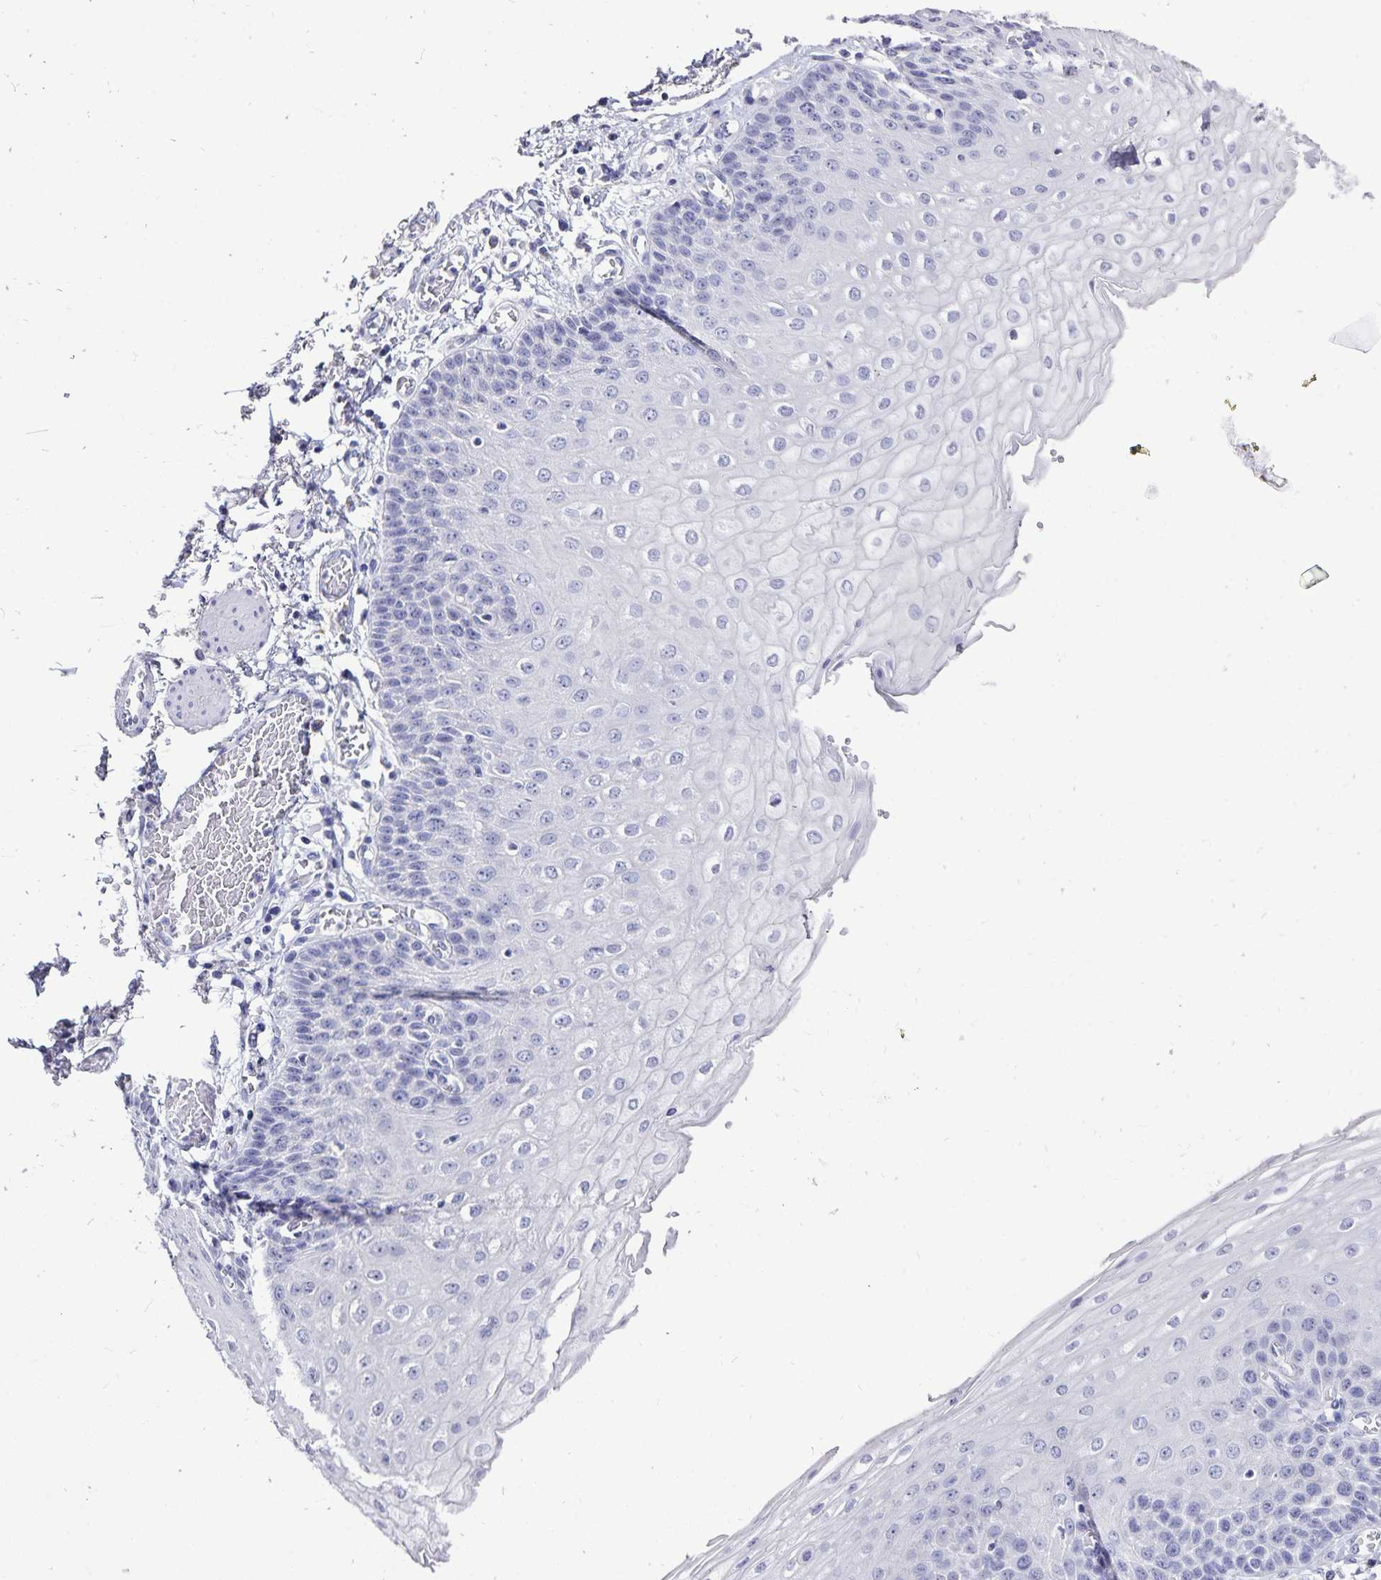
{"staining": {"intensity": "negative", "quantity": "none", "location": "none"}, "tissue": "esophagus", "cell_type": "Squamous epithelial cells", "image_type": "normal", "snomed": [{"axis": "morphology", "description": "Normal tissue, NOS"}, {"axis": "morphology", "description": "Adenocarcinoma, NOS"}, {"axis": "topography", "description": "Esophagus"}], "caption": "Squamous epithelial cells show no significant positivity in benign esophagus.", "gene": "PLAC1", "patient": {"sex": "male", "age": 81}}